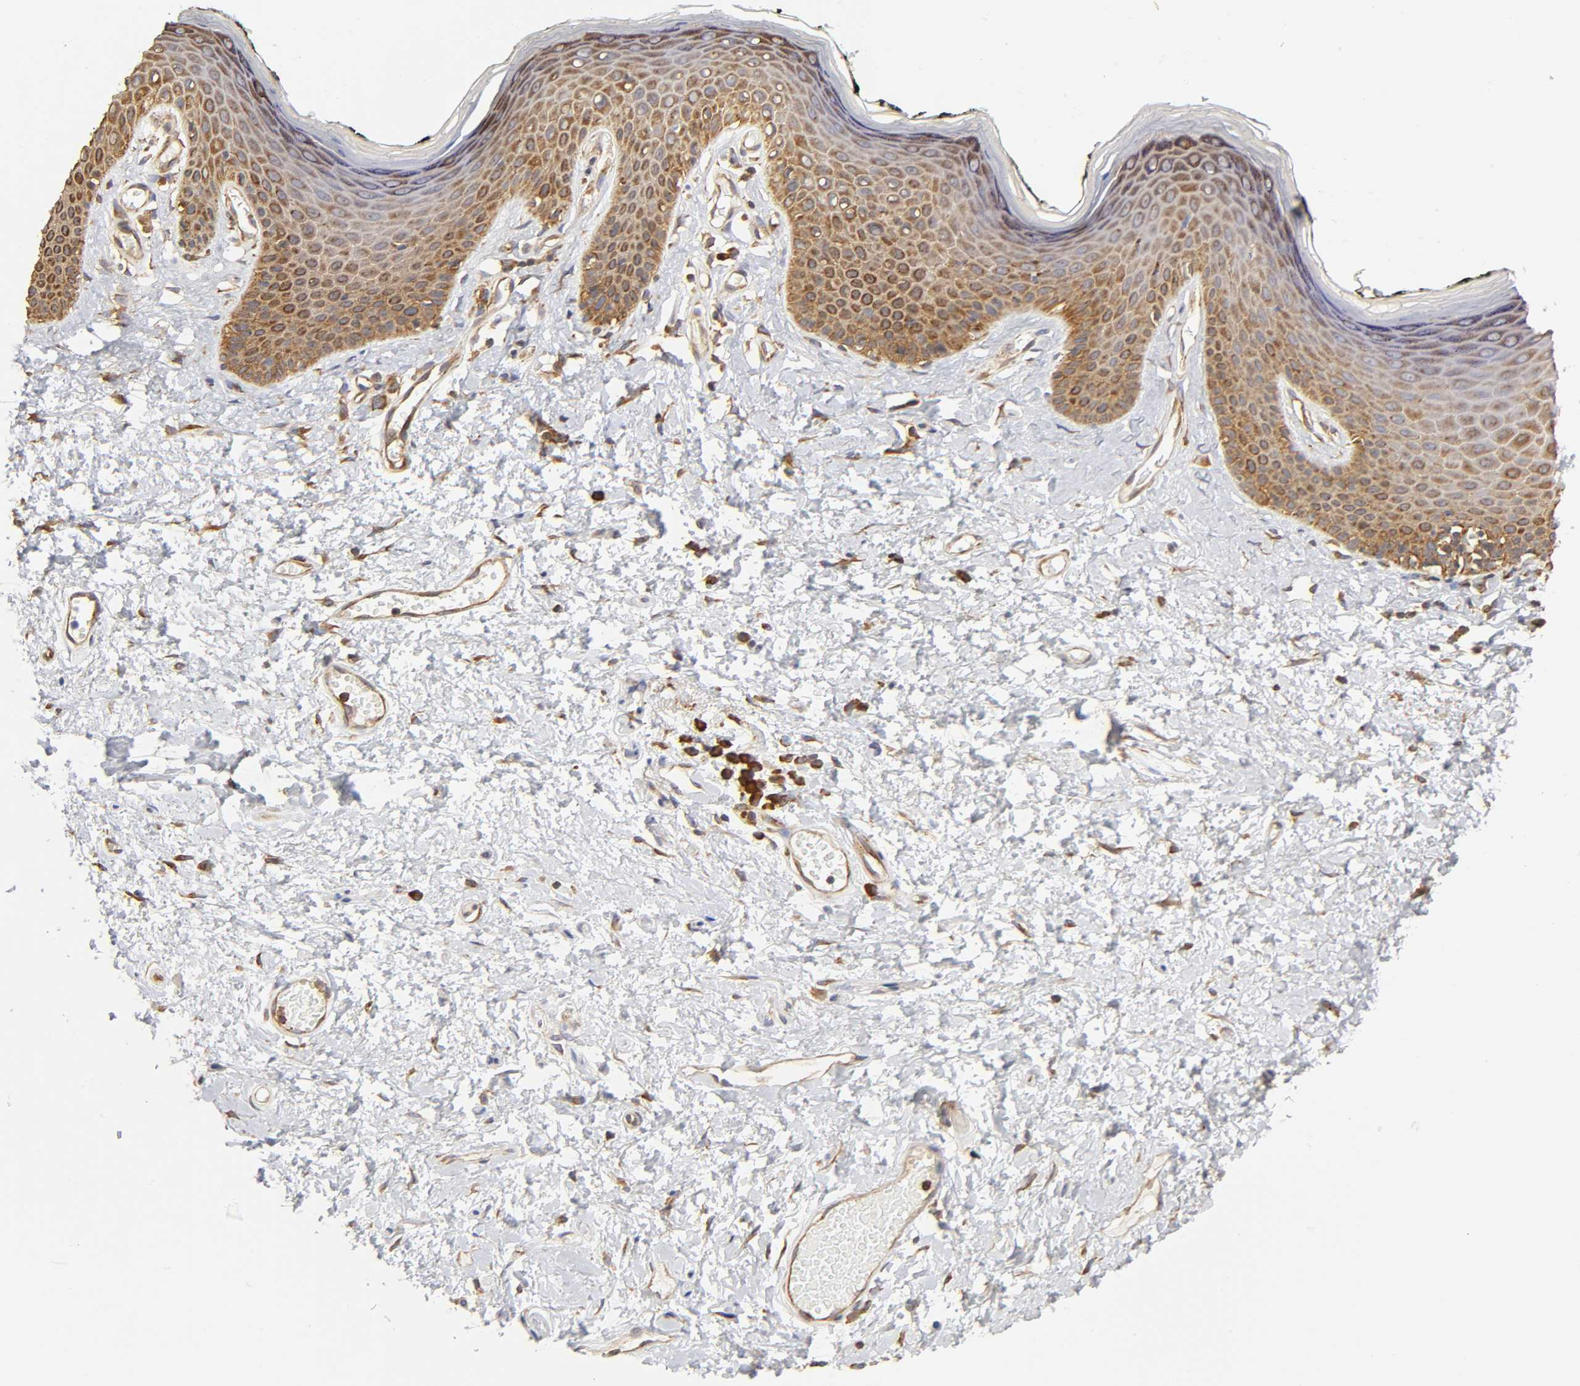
{"staining": {"intensity": "moderate", "quantity": ">75%", "location": "cytoplasmic/membranous"}, "tissue": "skin", "cell_type": "Epidermal cells", "image_type": "normal", "snomed": [{"axis": "morphology", "description": "Normal tissue, NOS"}, {"axis": "morphology", "description": "Inflammation, NOS"}, {"axis": "topography", "description": "Vulva"}], "caption": "About >75% of epidermal cells in benign human skin exhibit moderate cytoplasmic/membranous protein positivity as visualized by brown immunohistochemical staining.", "gene": "RPL14", "patient": {"sex": "female", "age": 84}}